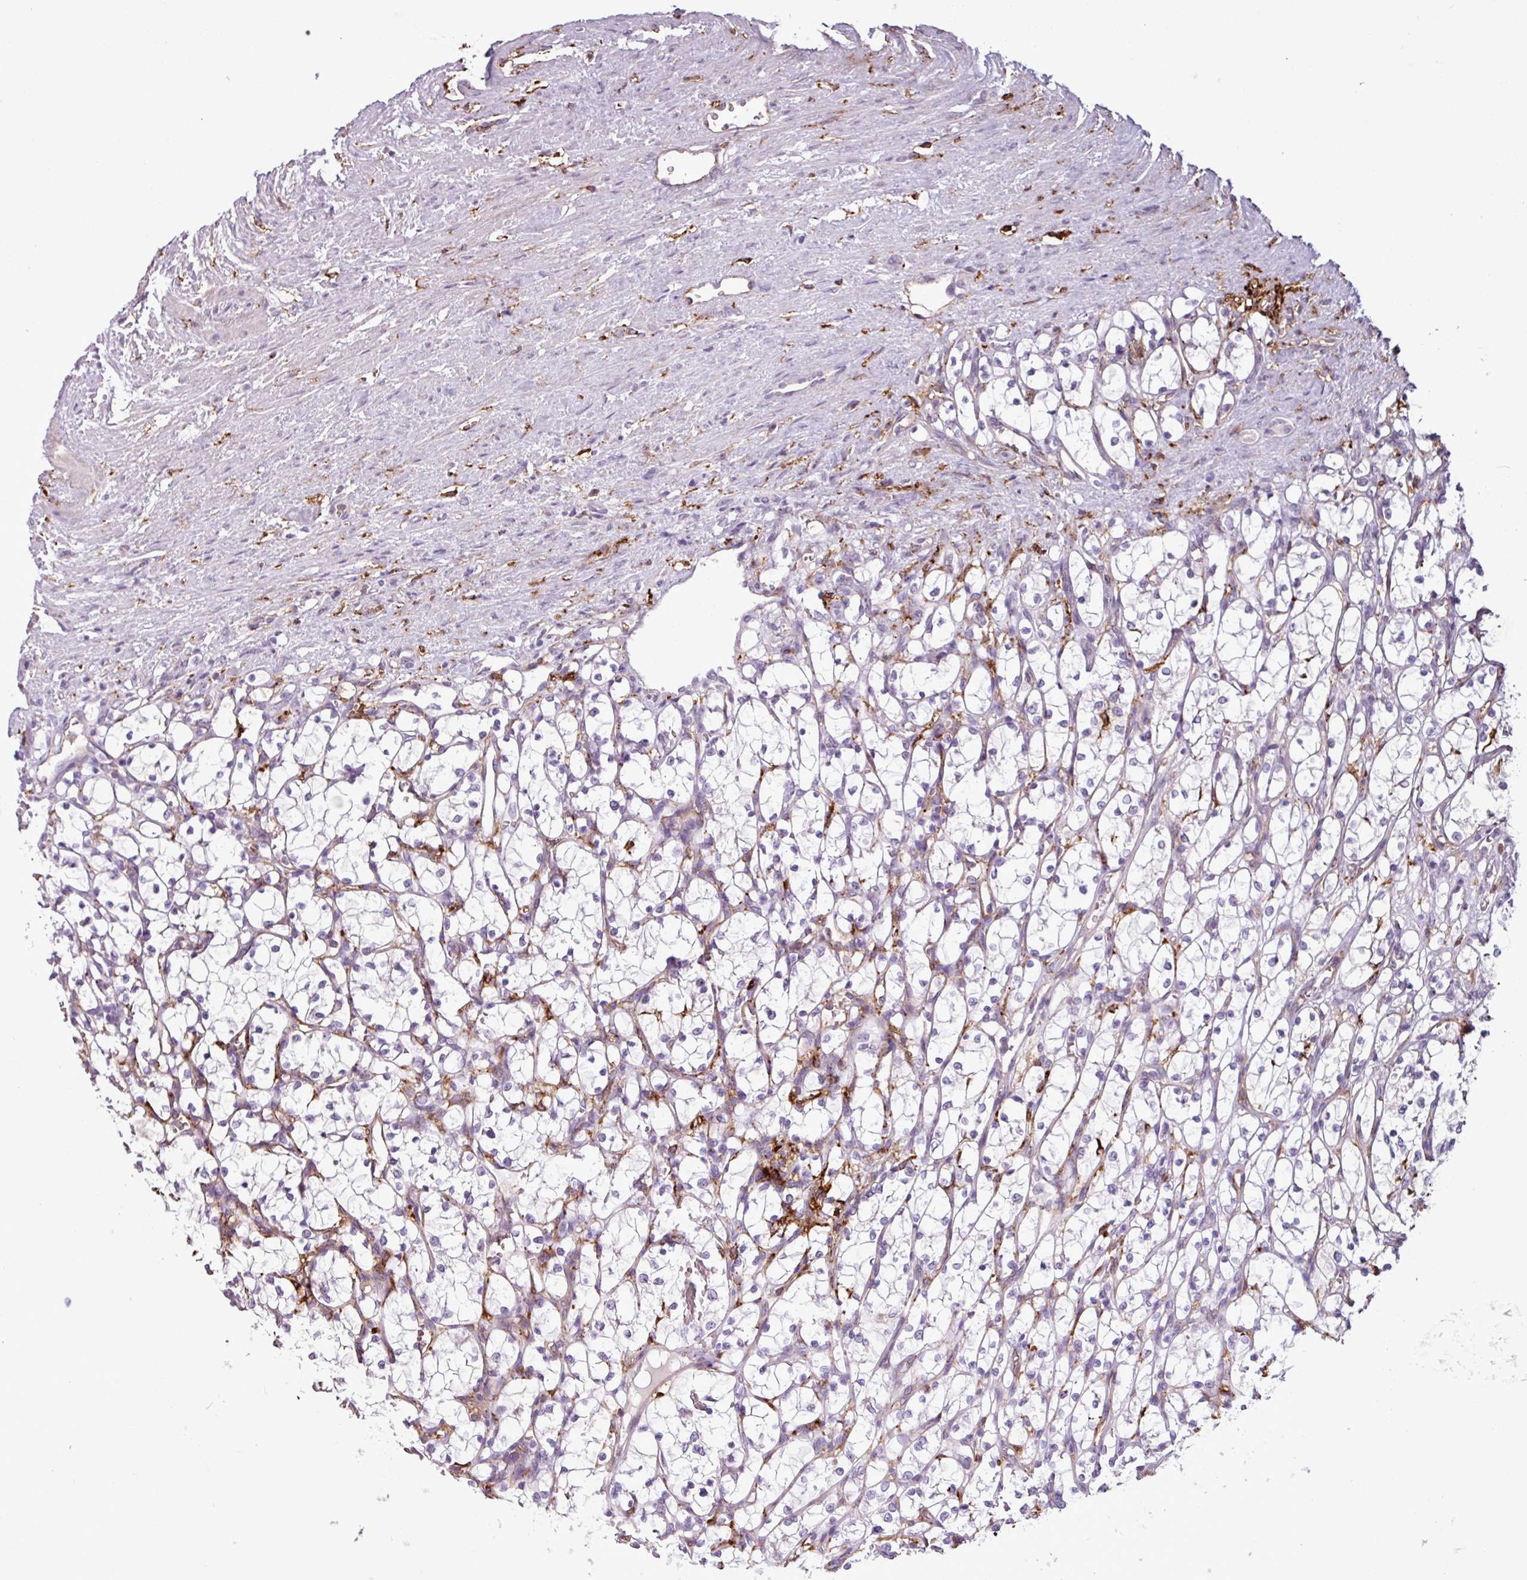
{"staining": {"intensity": "negative", "quantity": "none", "location": "none"}, "tissue": "renal cancer", "cell_type": "Tumor cells", "image_type": "cancer", "snomed": [{"axis": "morphology", "description": "Adenocarcinoma, NOS"}, {"axis": "topography", "description": "Kidney"}], "caption": "High power microscopy micrograph of an immunohistochemistry (IHC) histopathology image of renal cancer (adenocarcinoma), revealing no significant positivity in tumor cells.", "gene": "C9orf24", "patient": {"sex": "female", "age": 69}}